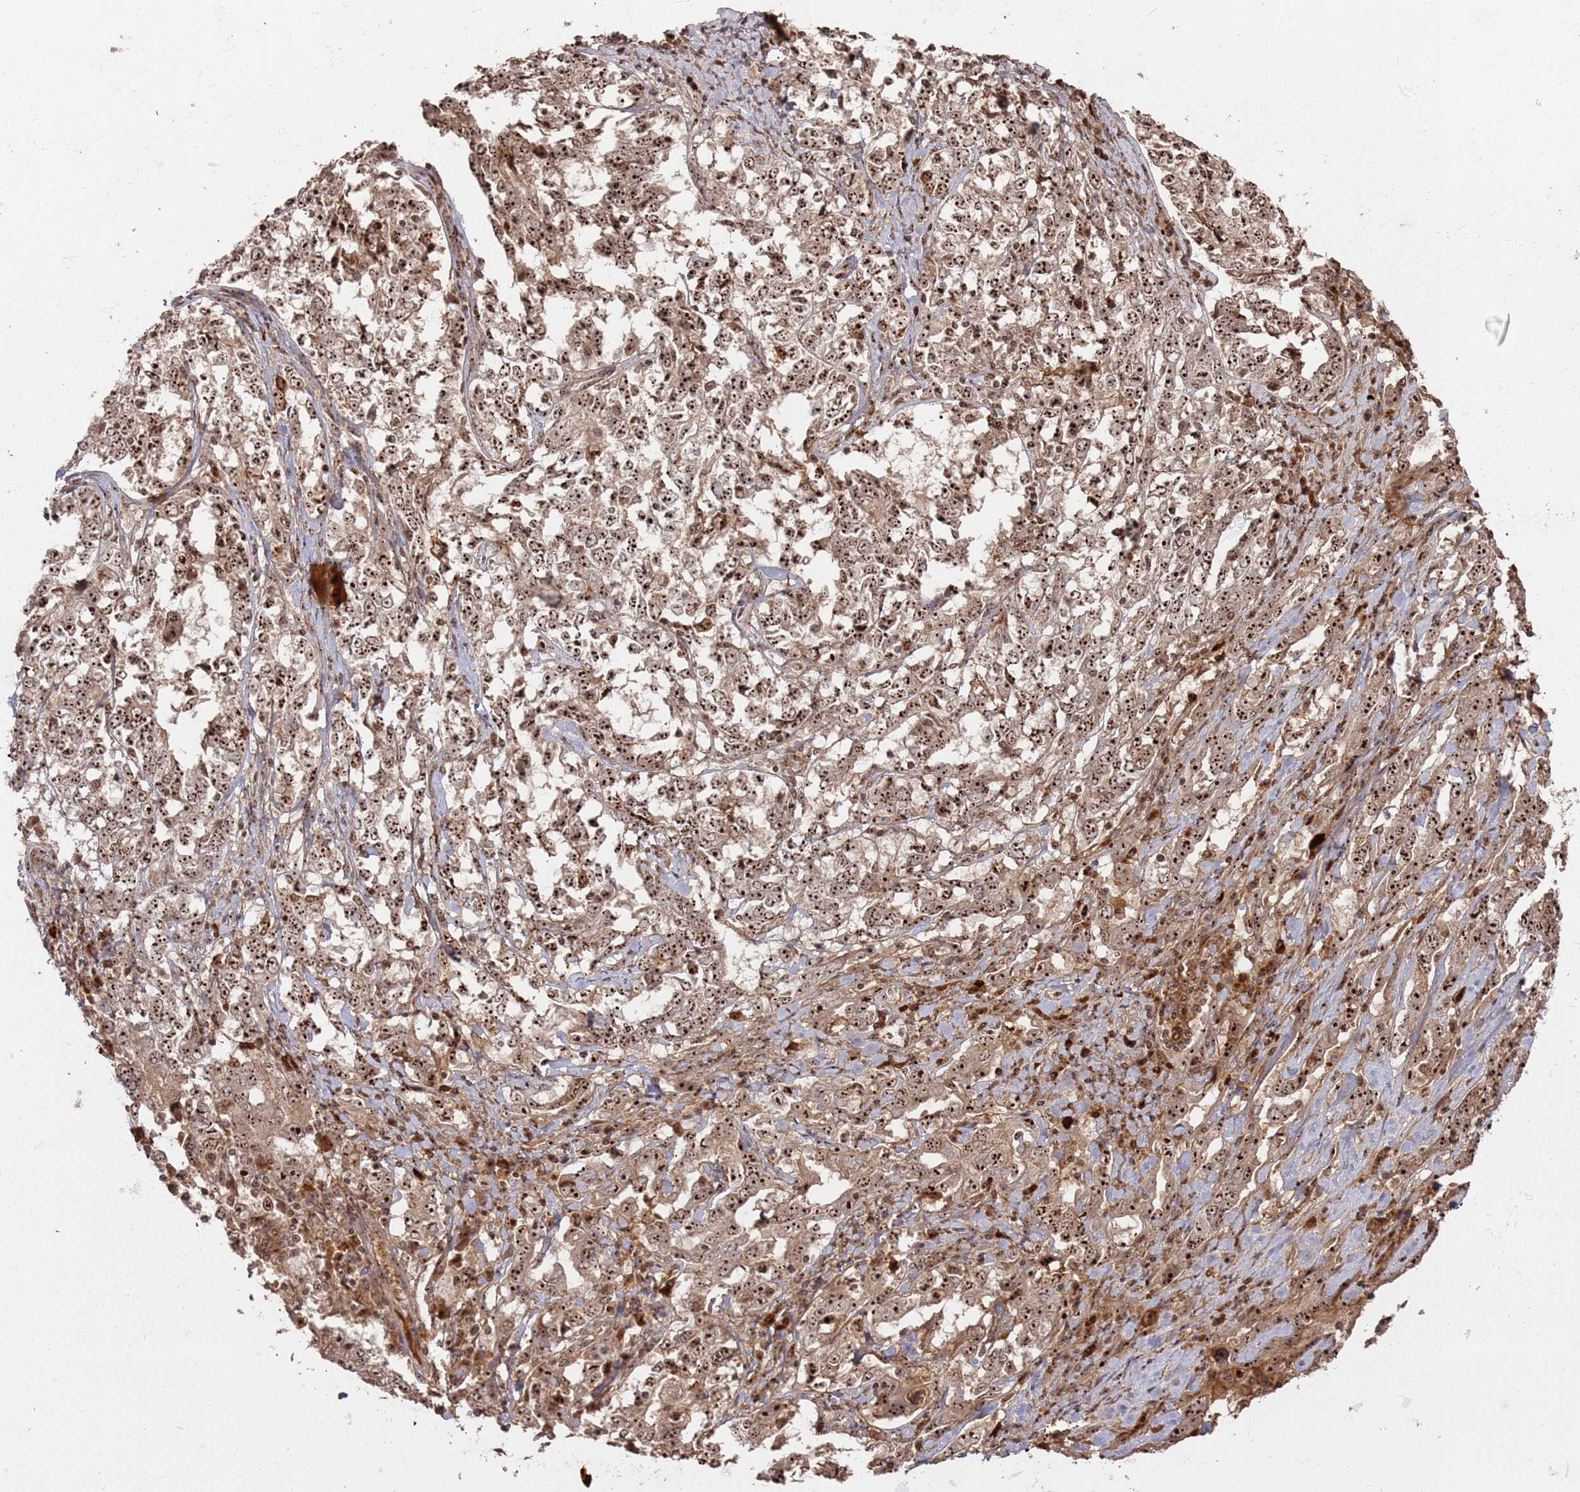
{"staining": {"intensity": "strong", "quantity": ">75%", "location": "nuclear"}, "tissue": "ovarian cancer", "cell_type": "Tumor cells", "image_type": "cancer", "snomed": [{"axis": "morphology", "description": "Carcinoma, endometroid"}, {"axis": "topography", "description": "Ovary"}], "caption": "Tumor cells display high levels of strong nuclear positivity in approximately >75% of cells in ovarian endometroid carcinoma. (IHC, brightfield microscopy, high magnification).", "gene": "UTP11", "patient": {"sex": "female", "age": 62}}